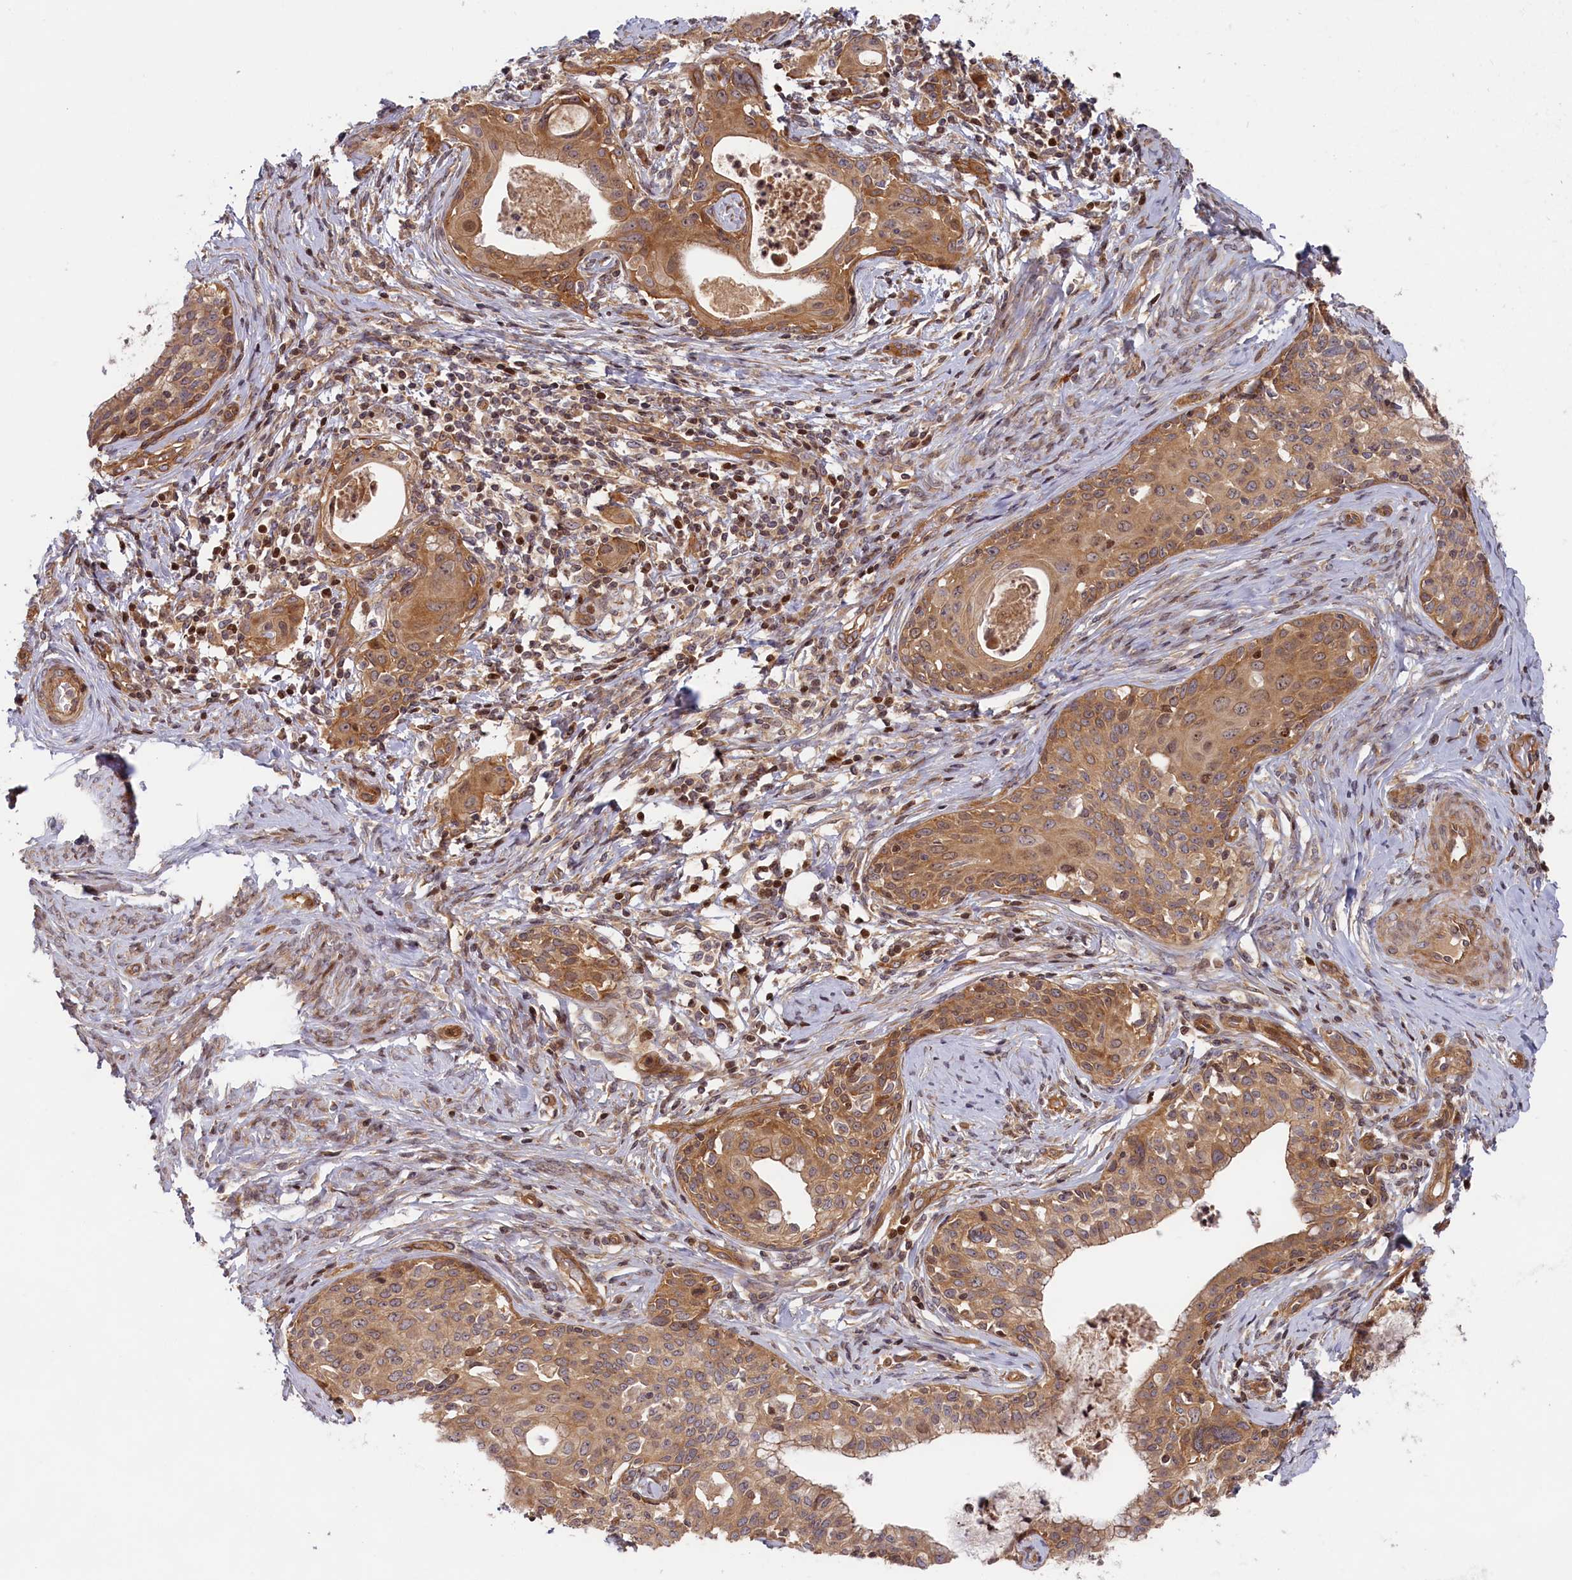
{"staining": {"intensity": "moderate", "quantity": ">75%", "location": "cytoplasmic/membranous"}, "tissue": "cervical cancer", "cell_type": "Tumor cells", "image_type": "cancer", "snomed": [{"axis": "morphology", "description": "Squamous cell carcinoma, NOS"}, {"axis": "morphology", "description": "Adenocarcinoma, NOS"}, {"axis": "topography", "description": "Cervix"}], "caption": "This is an image of IHC staining of adenocarcinoma (cervical), which shows moderate expression in the cytoplasmic/membranous of tumor cells.", "gene": "CEP44", "patient": {"sex": "female", "age": 52}}